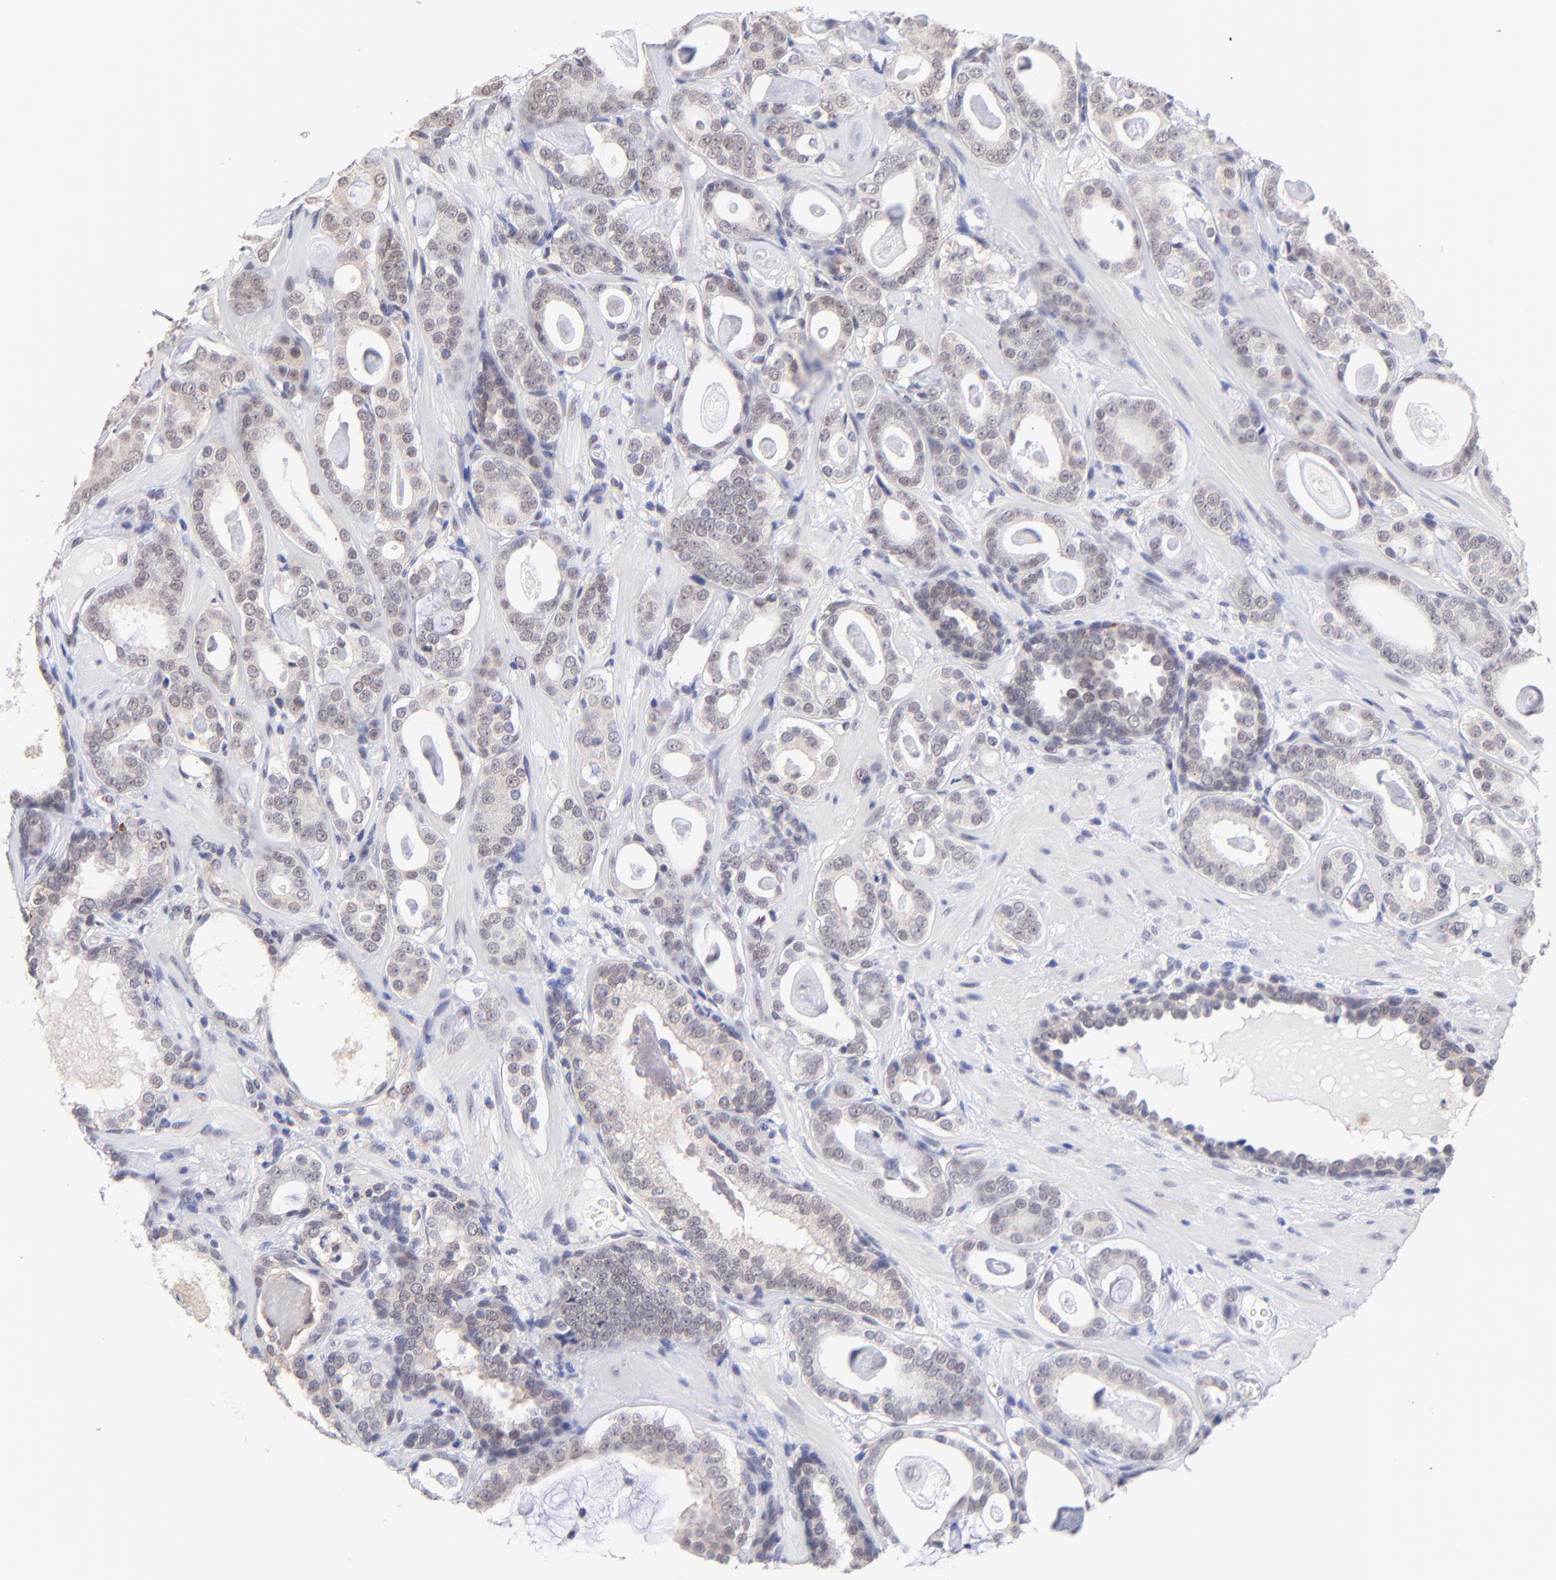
{"staining": {"intensity": "weak", "quantity": ">75%", "location": "cytoplasmic/membranous"}, "tissue": "prostate cancer", "cell_type": "Tumor cells", "image_type": "cancer", "snomed": [{"axis": "morphology", "description": "Adenocarcinoma, Low grade"}, {"axis": "topography", "description": "Prostate"}], "caption": "Tumor cells demonstrate weak cytoplasmic/membranous expression in approximately >75% of cells in prostate cancer (adenocarcinoma (low-grade)). The protein is shown in brown color, while the nuclei are stained blue.", "gene": "ZNF747", "patient": {"sex": "male", "age": 57}}